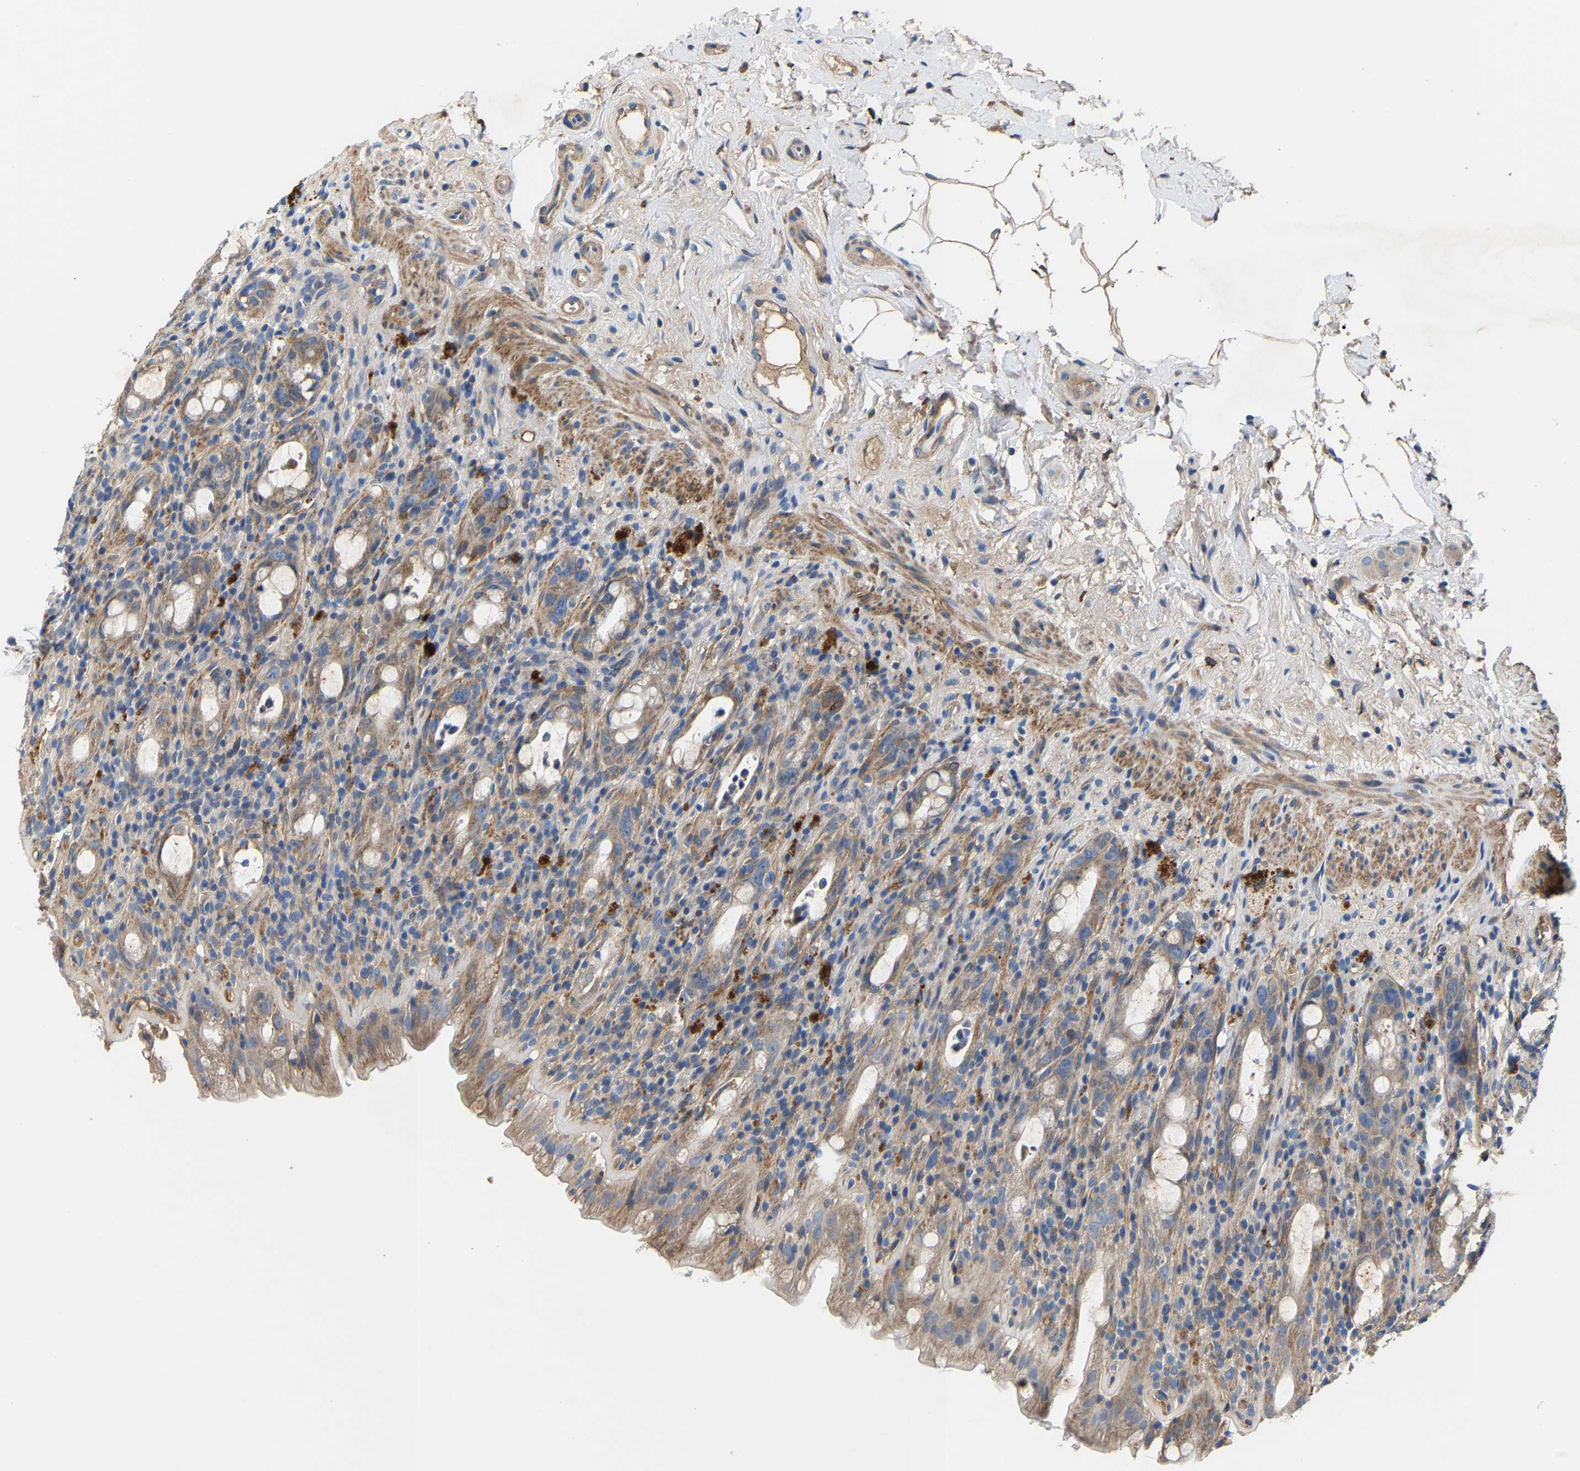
{"staining": {"intensity": "weak", "quantity": ">75%", "location": "cytoplasmic/membranous"}, "tissue": "rectum", "cell_type": "Glandular cells", "image_type": "normal", "snomed": [{"axis": "morphology", "description": "Normal tissue, NOS"}, {"axis": "topography", "description": "Rectum"}], "caption": "IHC image of benign human rectum stained for a protein (brown), which demonstrates low levels of weak cytoplasmic/membranous expression in about >75% of glandular cells.", "gene": "CCDC171", "patient": {"sex": "male", "age": 44}}